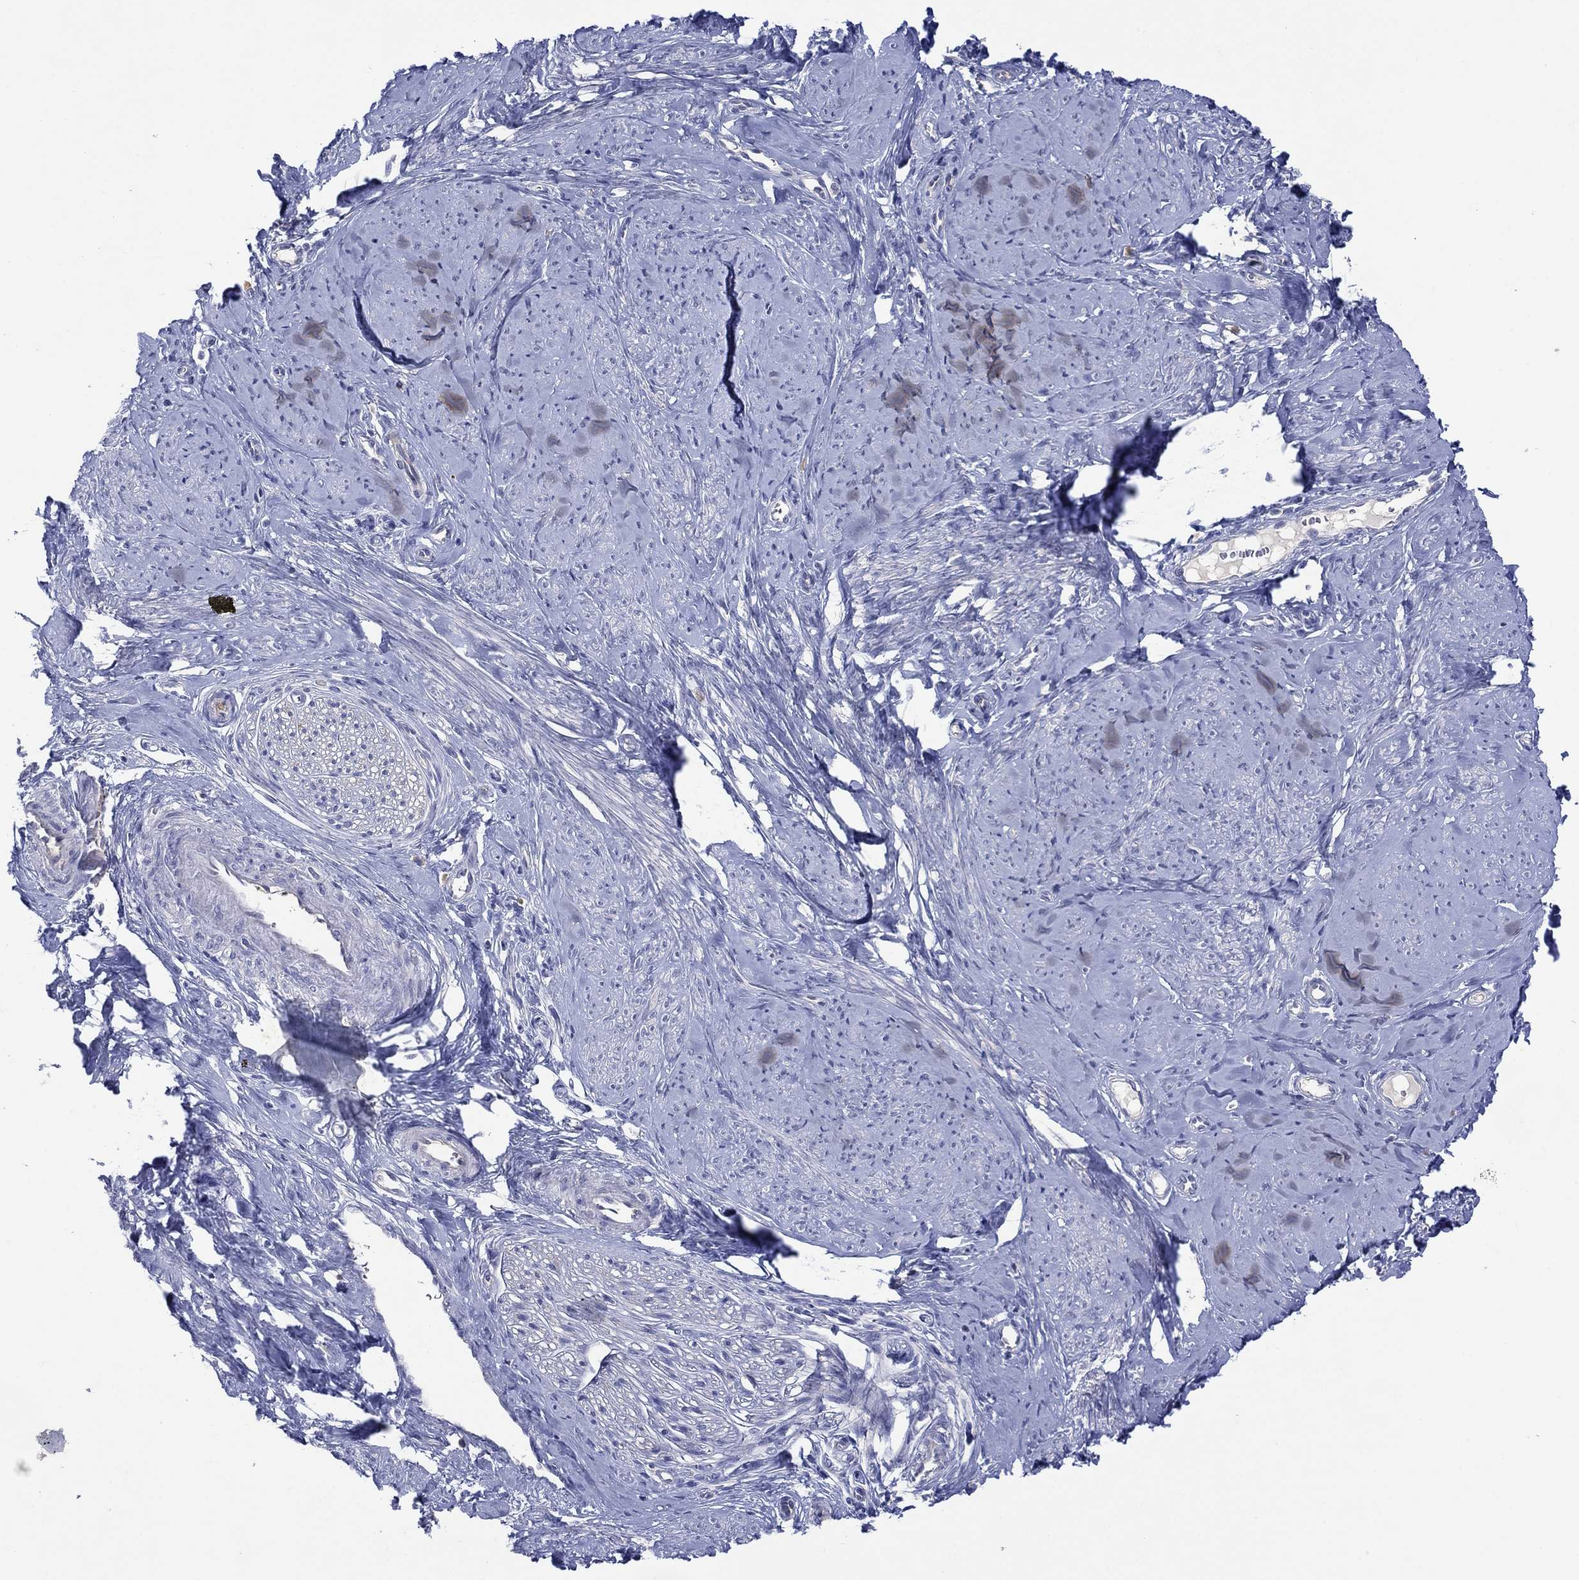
{"staining": {"intensity": "negative", "quantity": "none", "location": "none"}, "tissue": "smooth muscle", "cell_type": "Smooth muscle cells", "image_type": "normal", "snomed": [{"axis": "morphology", "description": "Normal tissue, NOS"}, {"axis": "topography", "description": "Smooth muscle"}], "caption": "The image demonstrates no significant expression in smooth muscle cells of smooth muscle. The staining is performed using DAB brown chromogen with nuclei counter-stained in using hematoxylin.", "gene": "PLCL2", "patient": {"sex": "female", "age": 48}}